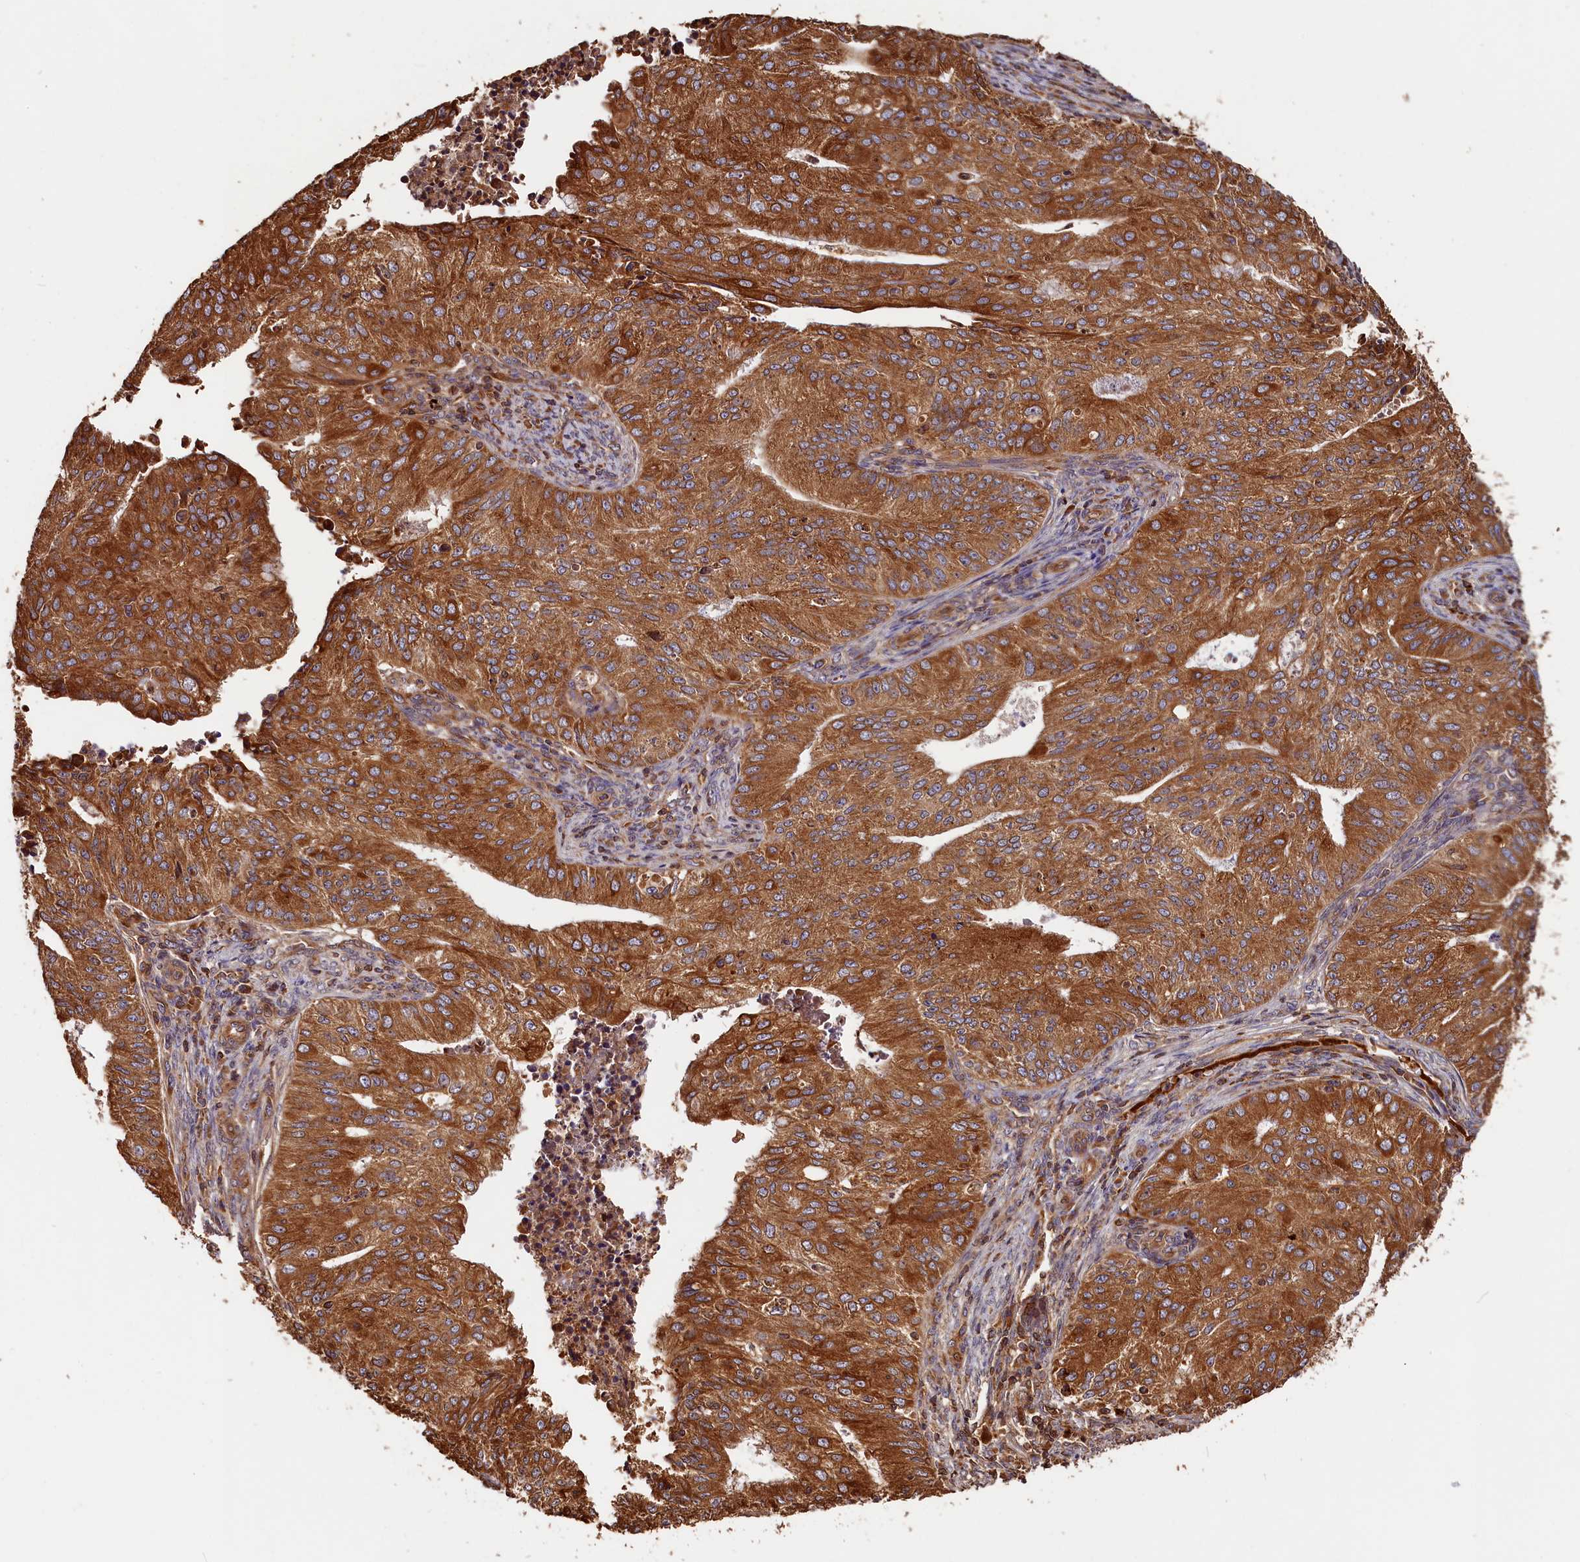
{"staining": {"intensity": "strong", "quantity": ">75%", "location": "cytoplasmic/membranous"}, "tissue": "endometrial cancer", "cell_type": "Tumor cells", "image_type": "cancer", "snomed": [{"axis": "morphology", "description": "Adenocarcinoma, NOS"}, {"axis": "topography", "description": "Endometrium"}], "caption": "Immunohistochemistry (DAB (3,3'-diaminobenzidine)) staining of endometrial cancer reveals strong cytoplasmic/membranous protein positivity in about >75% of tumor cells.", "gene": "HMOX2", "patient": {"sex": "female", "age": 50}}